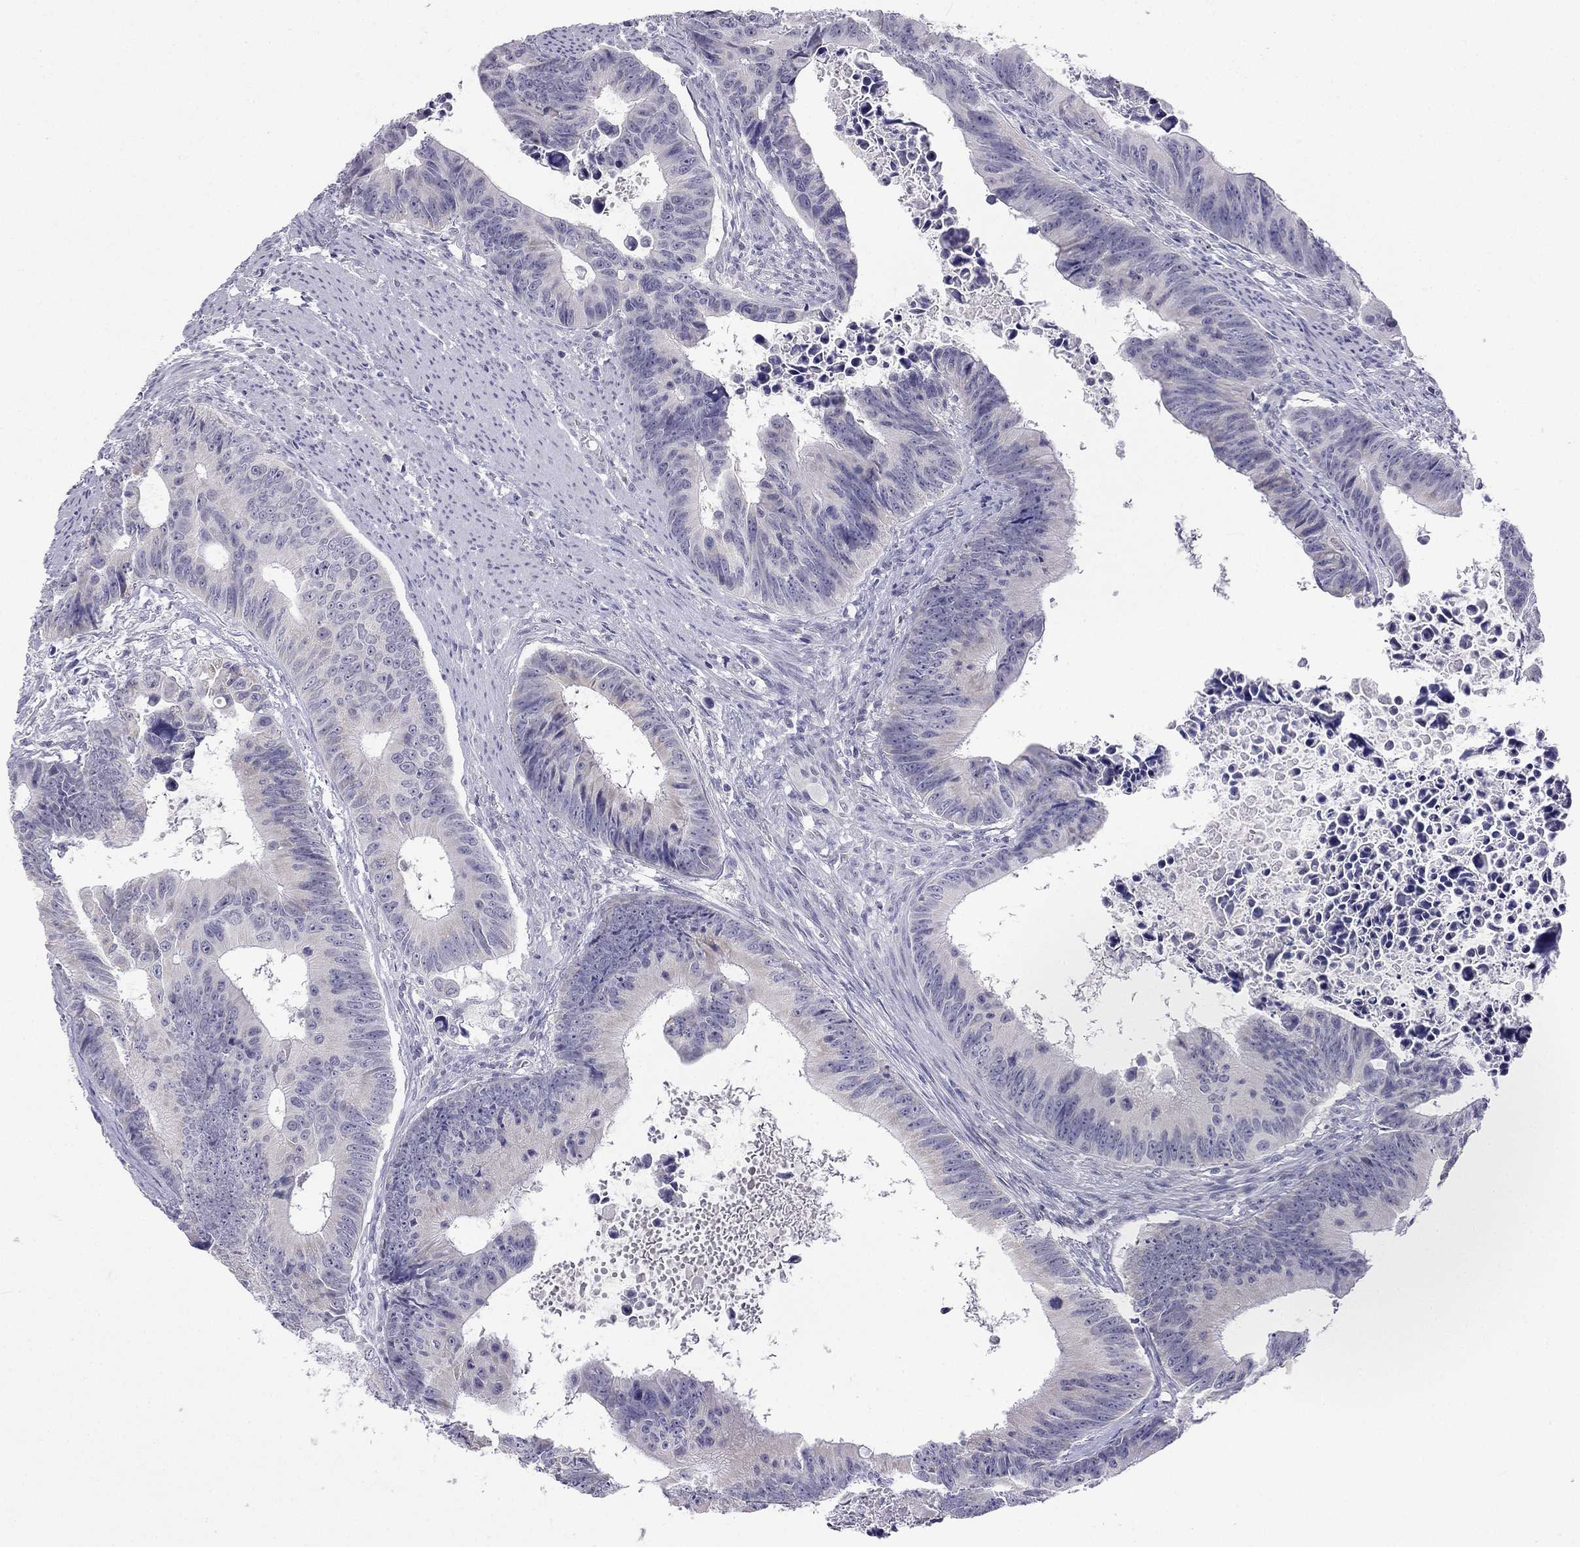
{"staining": {"intensity": "negative", "quantity": "none", "location": "none"}, "tissue": "colorectal cancer", "cell_type": "Tumor cells", "image_type": "cancer", "snomed": [{"axis": "morphology", "description": "Adenocarcinoma, NOS"}, {"axis": "topography", "description": "Colon"}], "caption": "Colorectal cancer (adenocarcinoma) was stained to show a protein in brown. There is no significant positivity in tumor cells. The staining was performed using DAB to visualize the protein expression in brown, while the nuclei were stained in blue with hematoxylin (Magnification: 20x).", "gene": "C5orf49", "patient": {"sex": "female", "age": 87}}